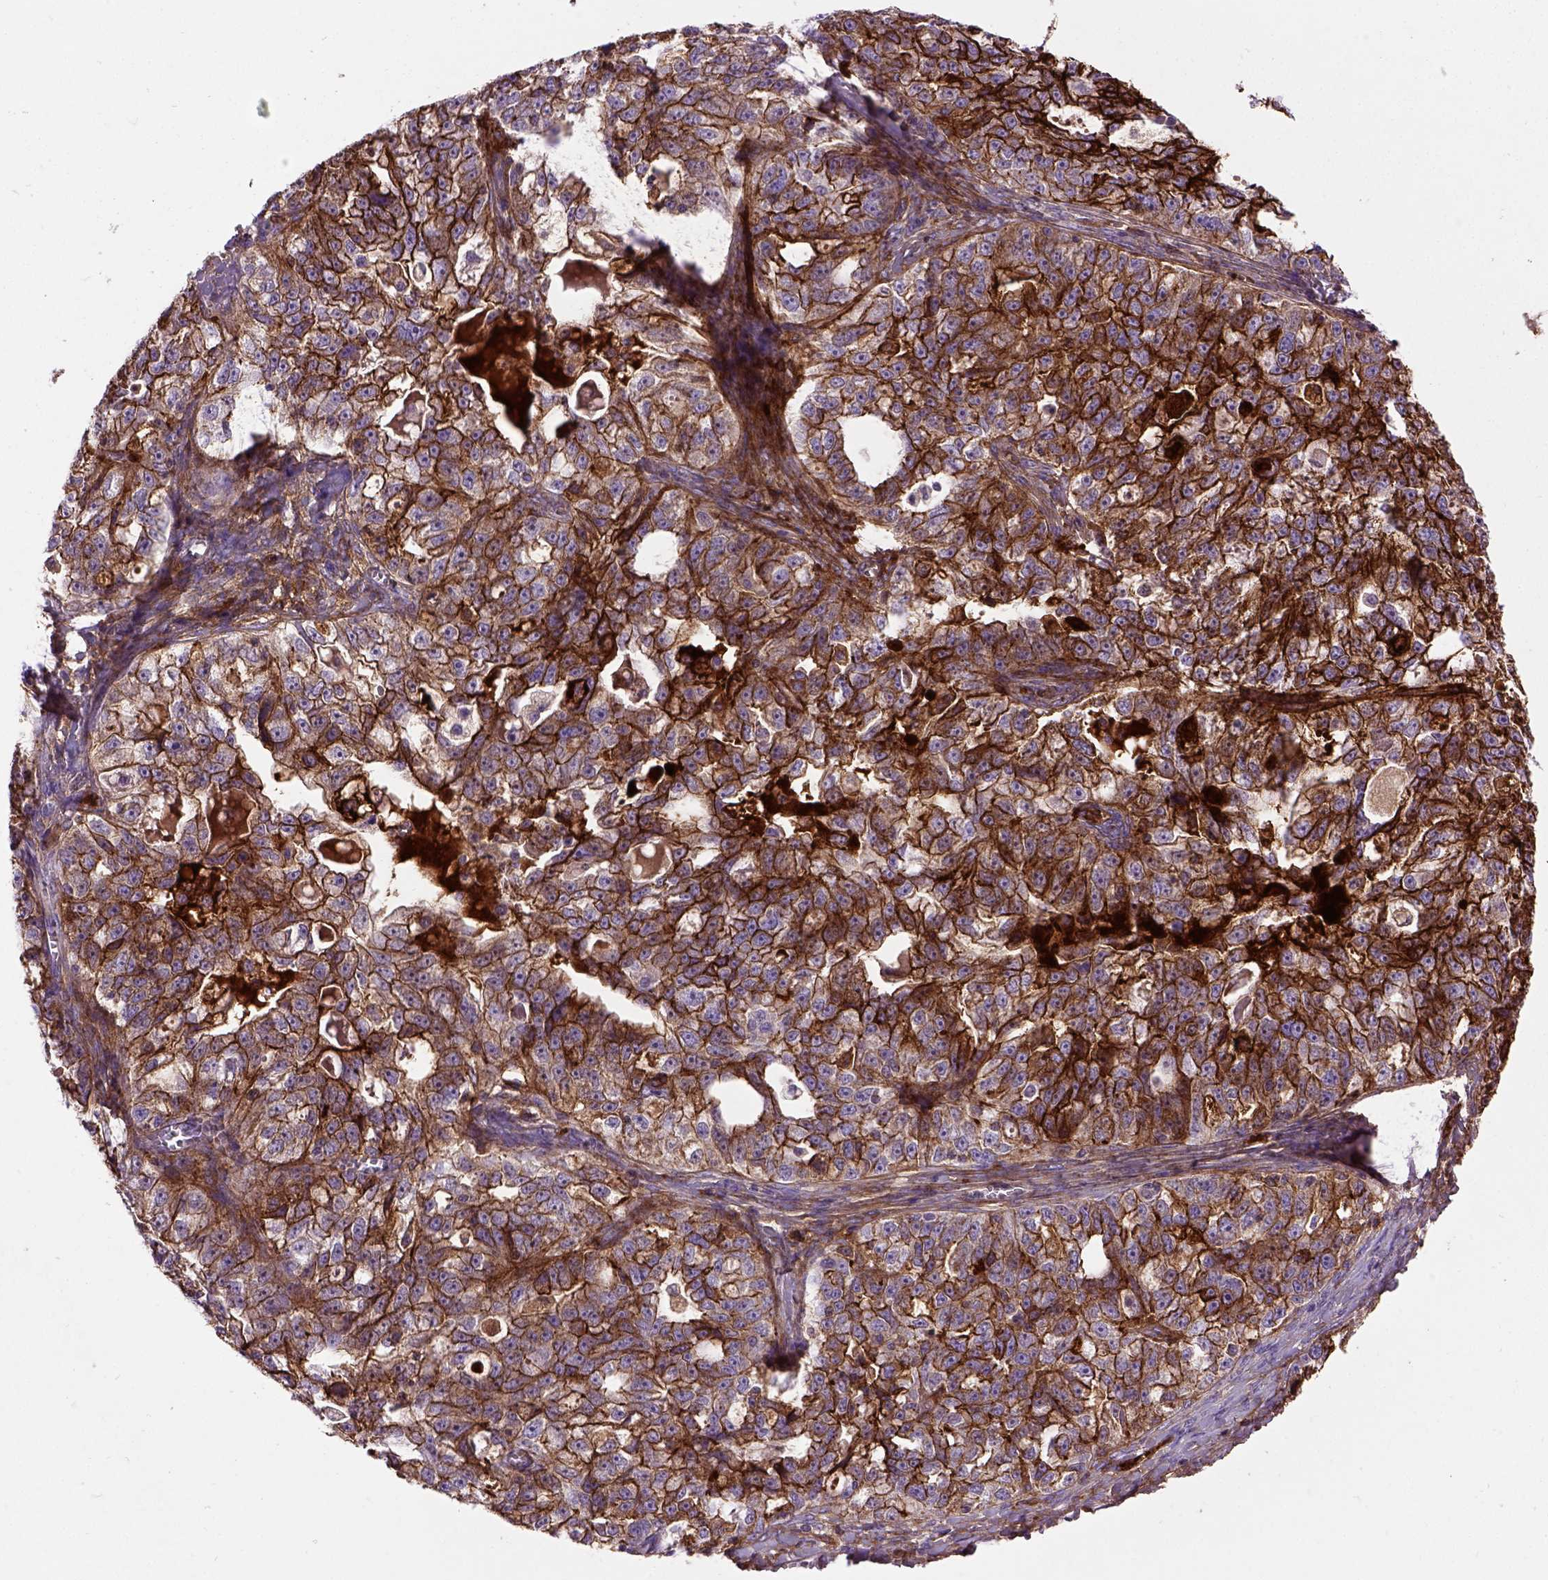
{"staining": {"intensity": "strong", "quantity": ">75%", "location": "cytoplasmic/membranous"}, "tissue": "ovarian cancer", "cell_type": "Tumor cells", "image_type": "cancer", "snomed": [{"axis": "morphology", "description": "Cystadenocarcinoma, serous, NOS"}, {"axis": "topography", "description": "Ovary"}], "caption": "Human ovarian cancer stained with a brown dye exhibits strong cytoplasmic/membranous positive positivity in about >75% of tumor cells.", "gene": "CDH1", "patient": {"sex": "female", "age": 51}}